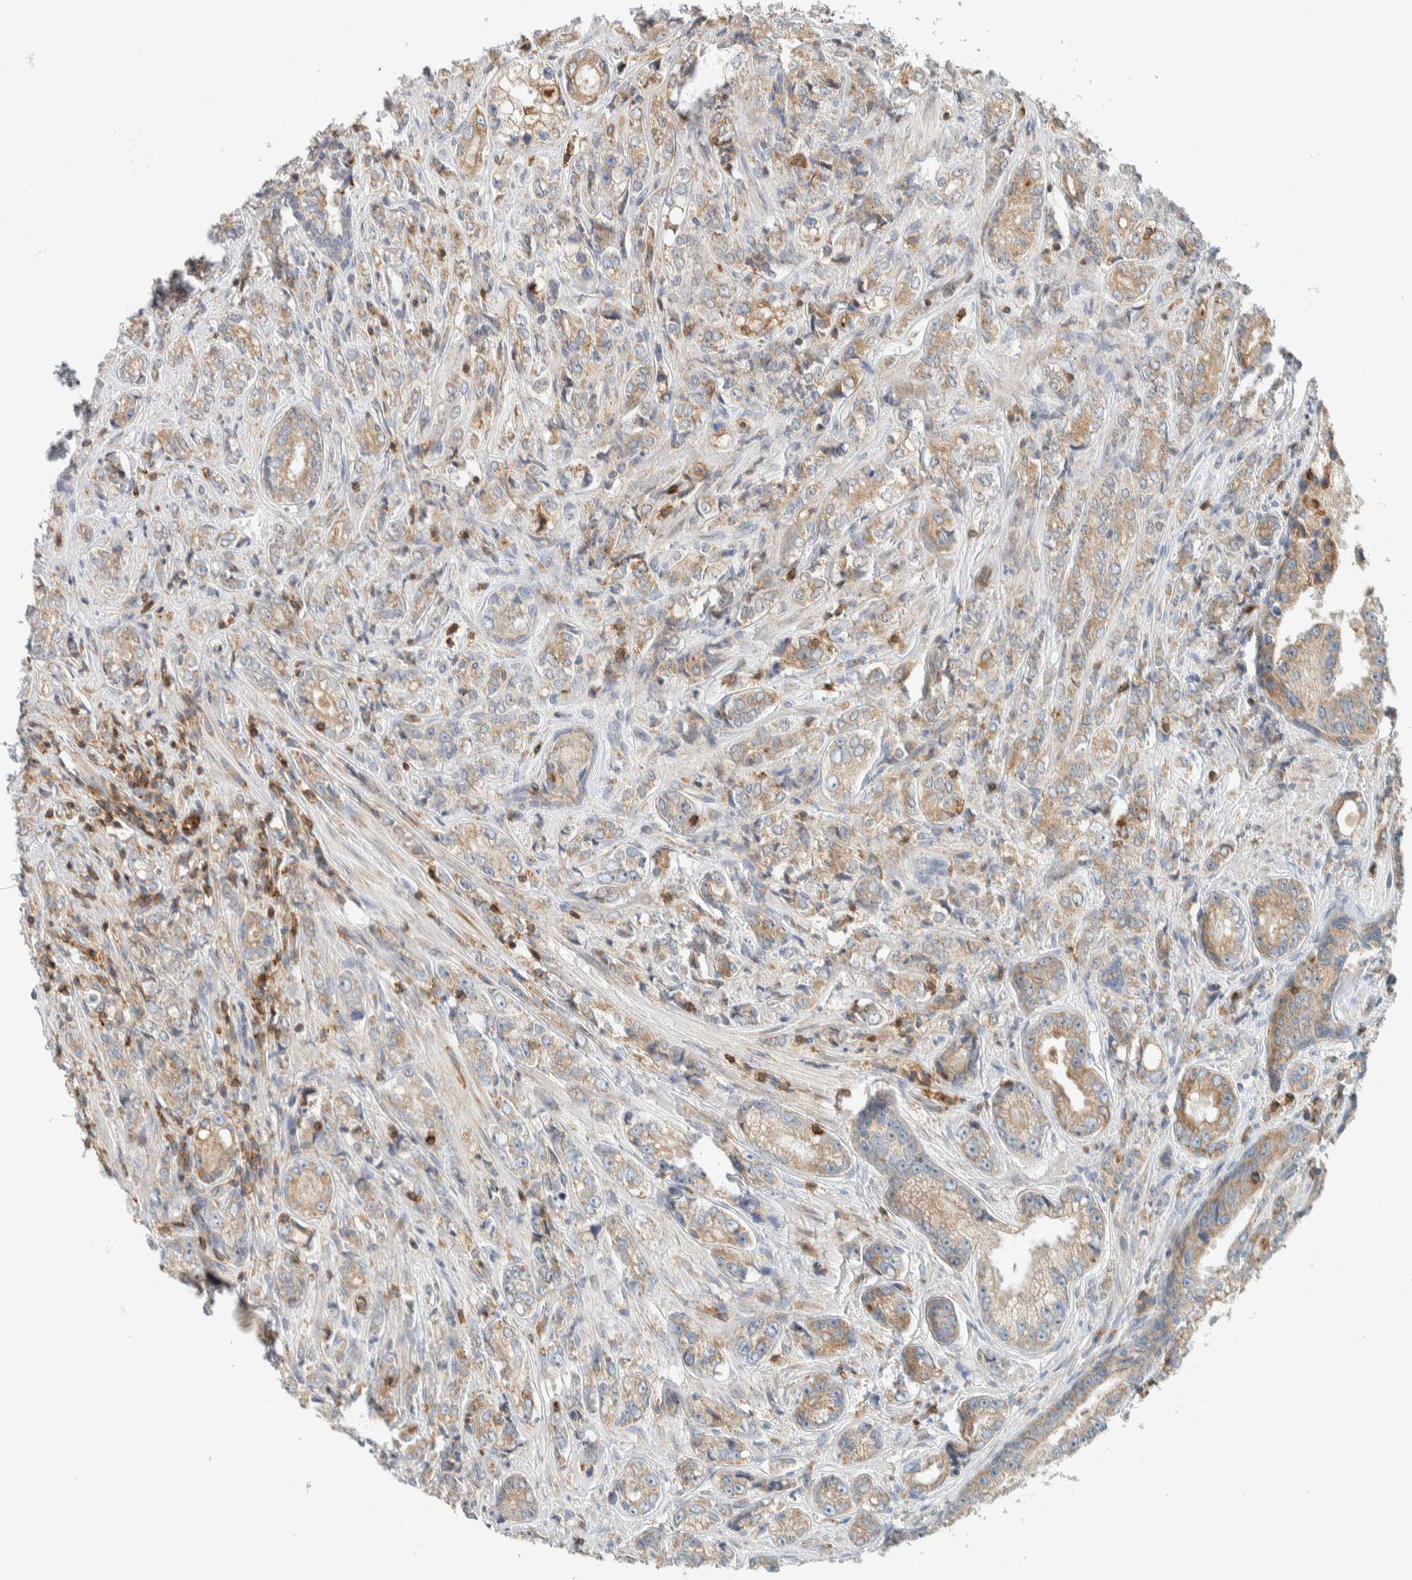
{"staining": {"intensity": "moderate", "quantity": "25%-75%", "location": "cytoplasmic/membranous"}, "tissue": "prostate cancer", "cell_type": "Tumor cells", "image_type": "cancer", "snomed": [{"axis": "morphology", "description": "Adenocarcinoma, High grade"}, {"axis": "topography", "description": "Prostate"}], "caption": "Prostate cancer stained for a protein exhibits moderate cytoplasmic/membranous positivity in tumor cells. (IHC, brightfield microscopy, high magnification).", "gene": "CCDC57", "patient": {"sex": "male", "age": 61}}